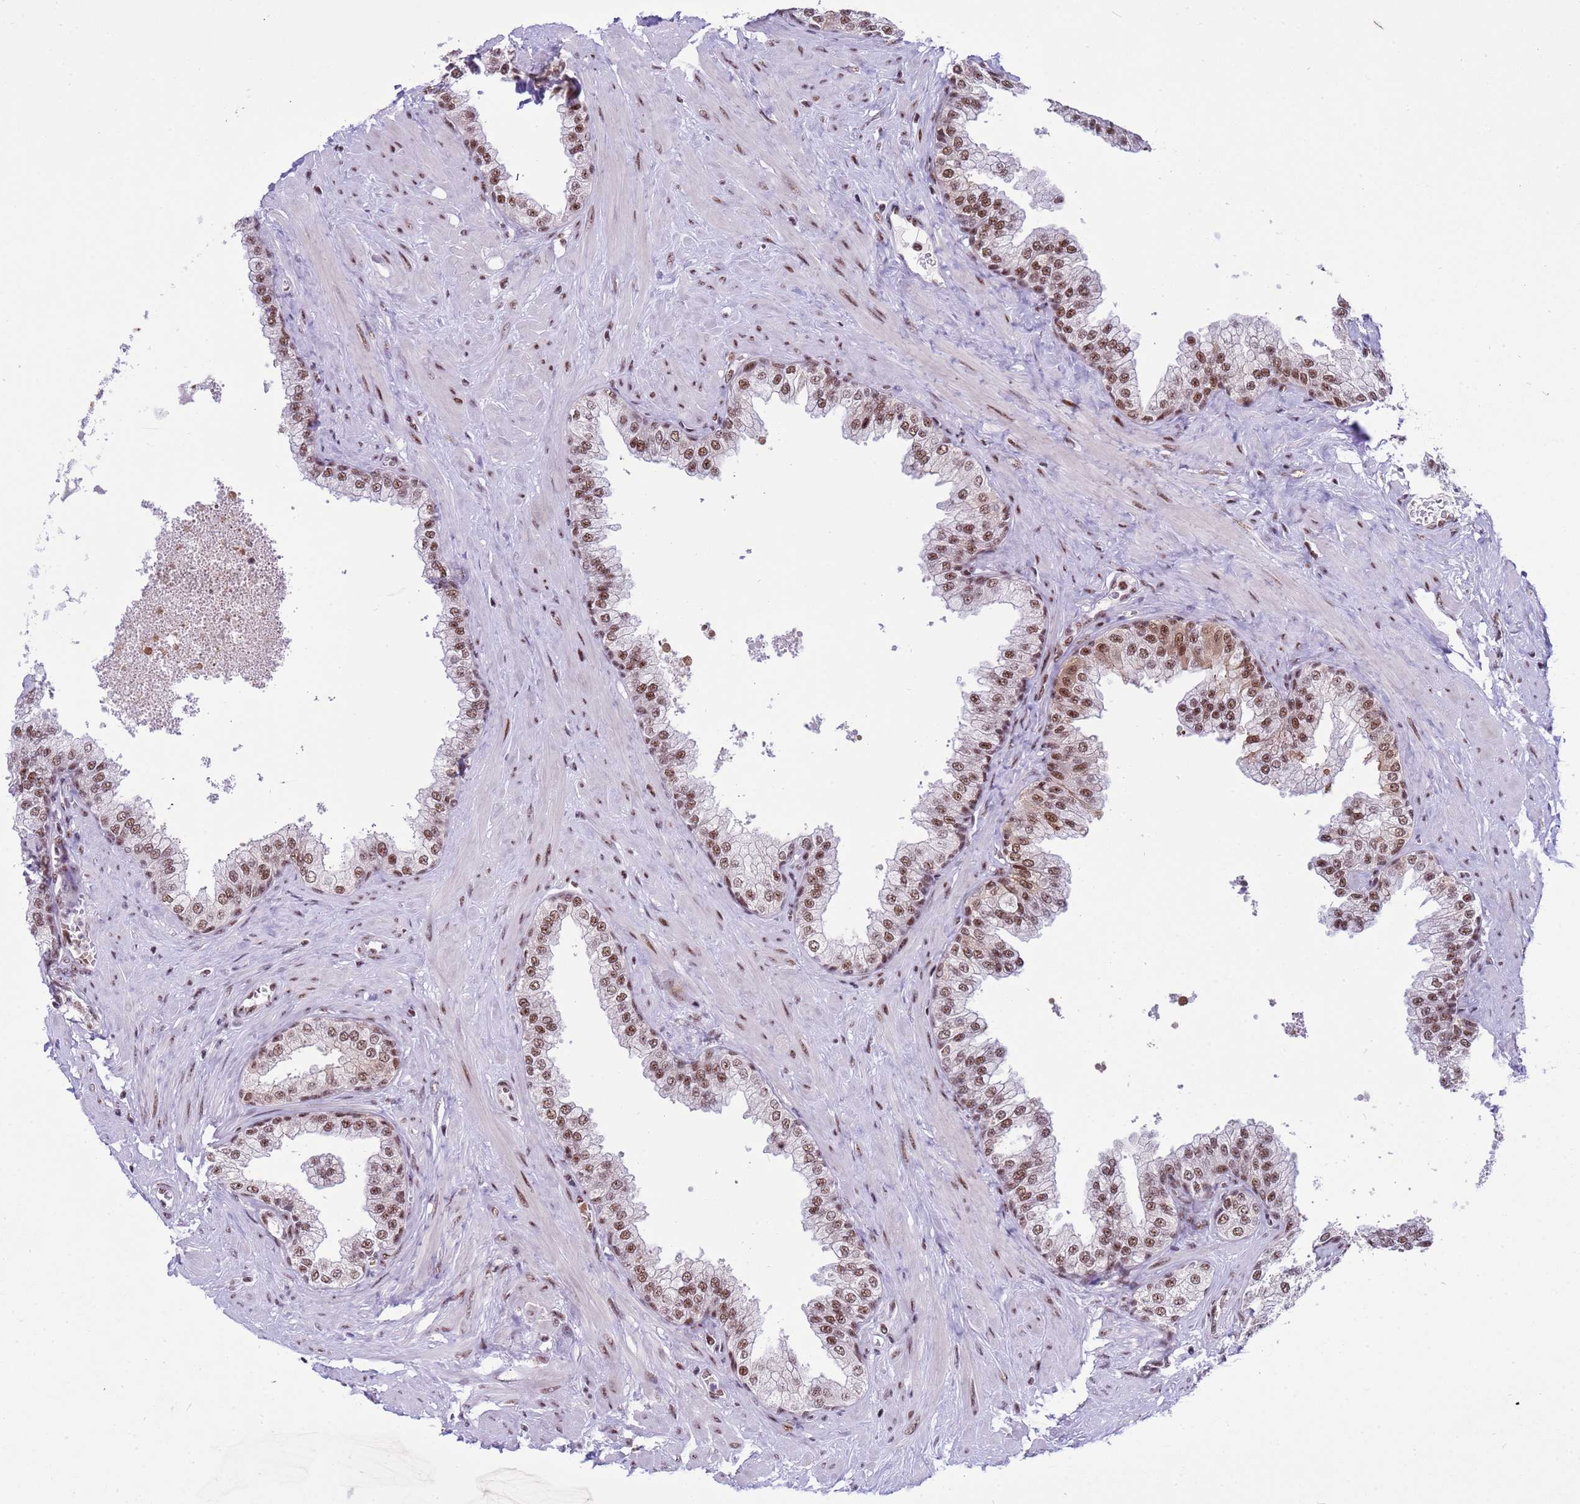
{"staining": {"intensity": "moderate", "quantity": ">75%", "location": "nuclear"}, "tissue": "prostate", "cell_type": "Glandular cells", "image_type": "normal", "snomed": [{"axis": "morphology", "description": "Normal tissue, NOS"}, {"axis": "morphology", "description": "Urothelial carcinoma, Low grade"}, {"axis": "topography", "description": "Urinary bladder"}, {"axis": "topography", "description": "Prostate"}], "caption": "Immunohistochemical staining of unremarkable human prostate exhibits medium levels of moderate nuclear staining in approximately >75% of glandular cells.", "gene": "THOC2", "patient": {"sex": "male", "age": 60}}